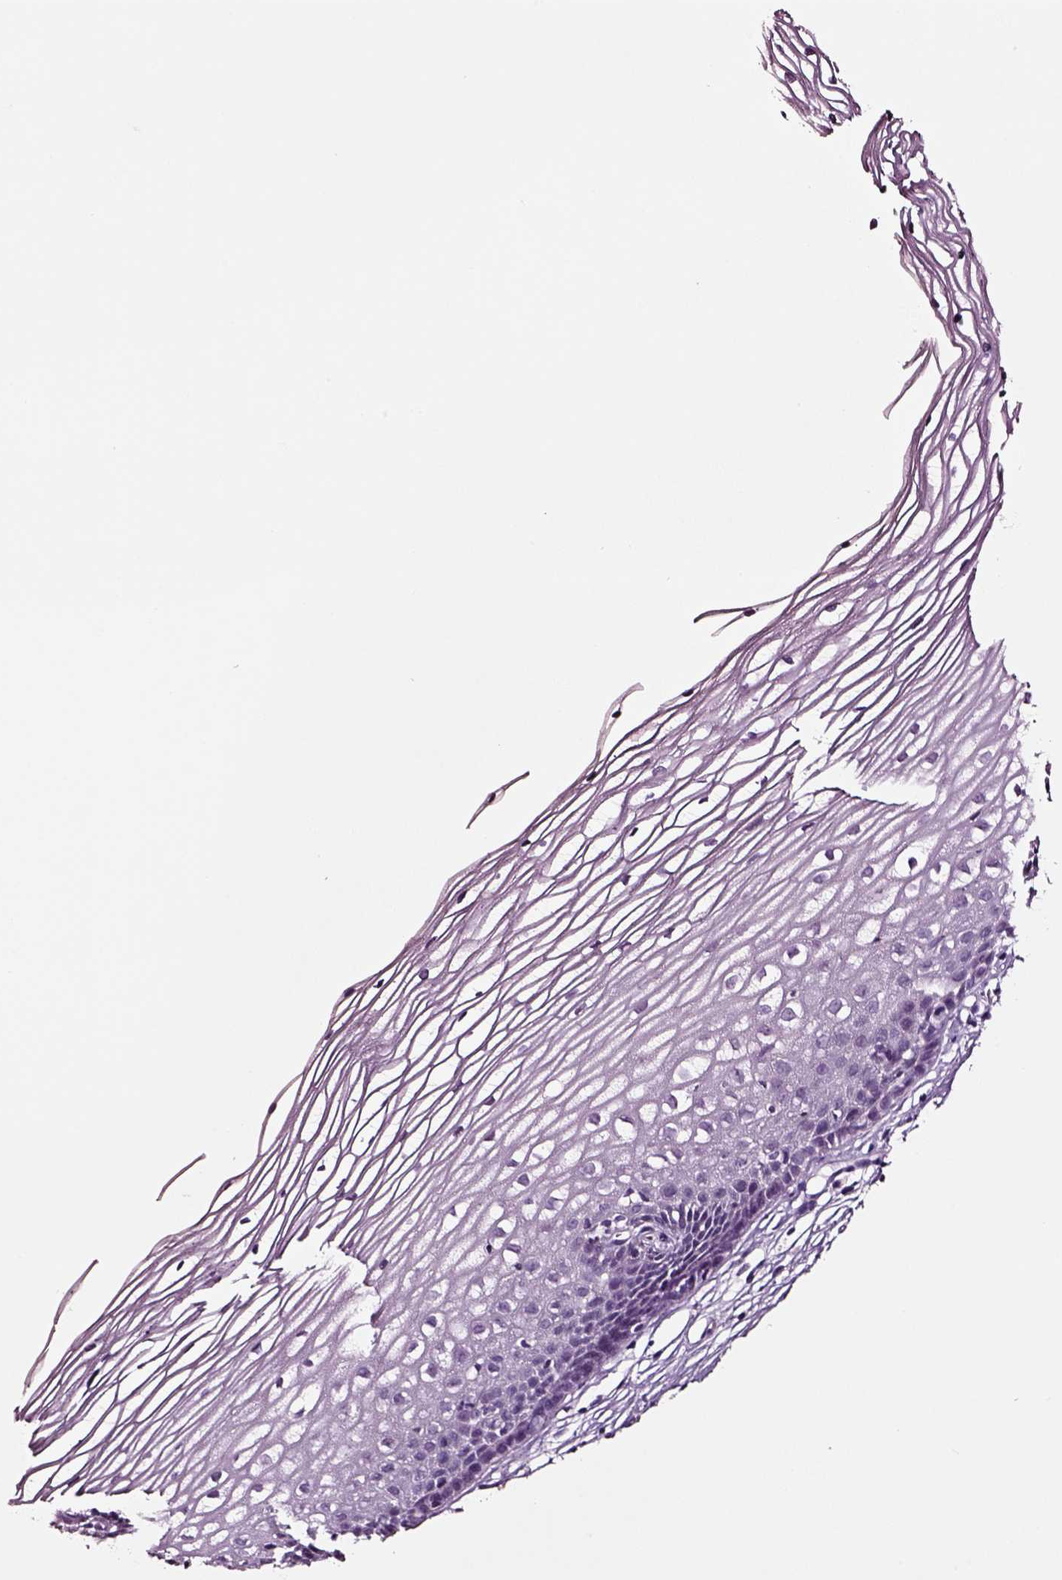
{"staining": {"intensity": "negative", "quantity": "none", "location": "none"}, "tissue": "cervix", "cell_type": "Glandular cells", "image_type": "normal", "snomed": [{"axis": "morphology", "description": "Normal tissue, NOS"}, {"axis": "topography", "description": "Cervix"}], "caption": "A high-resolution image shows immunohistochemistry (IHC) staining of benign cervix, which reveals no significant positivity in glandular cells.", "gene": "SOX10", "patient": {"sex": "female", "age": 40}}